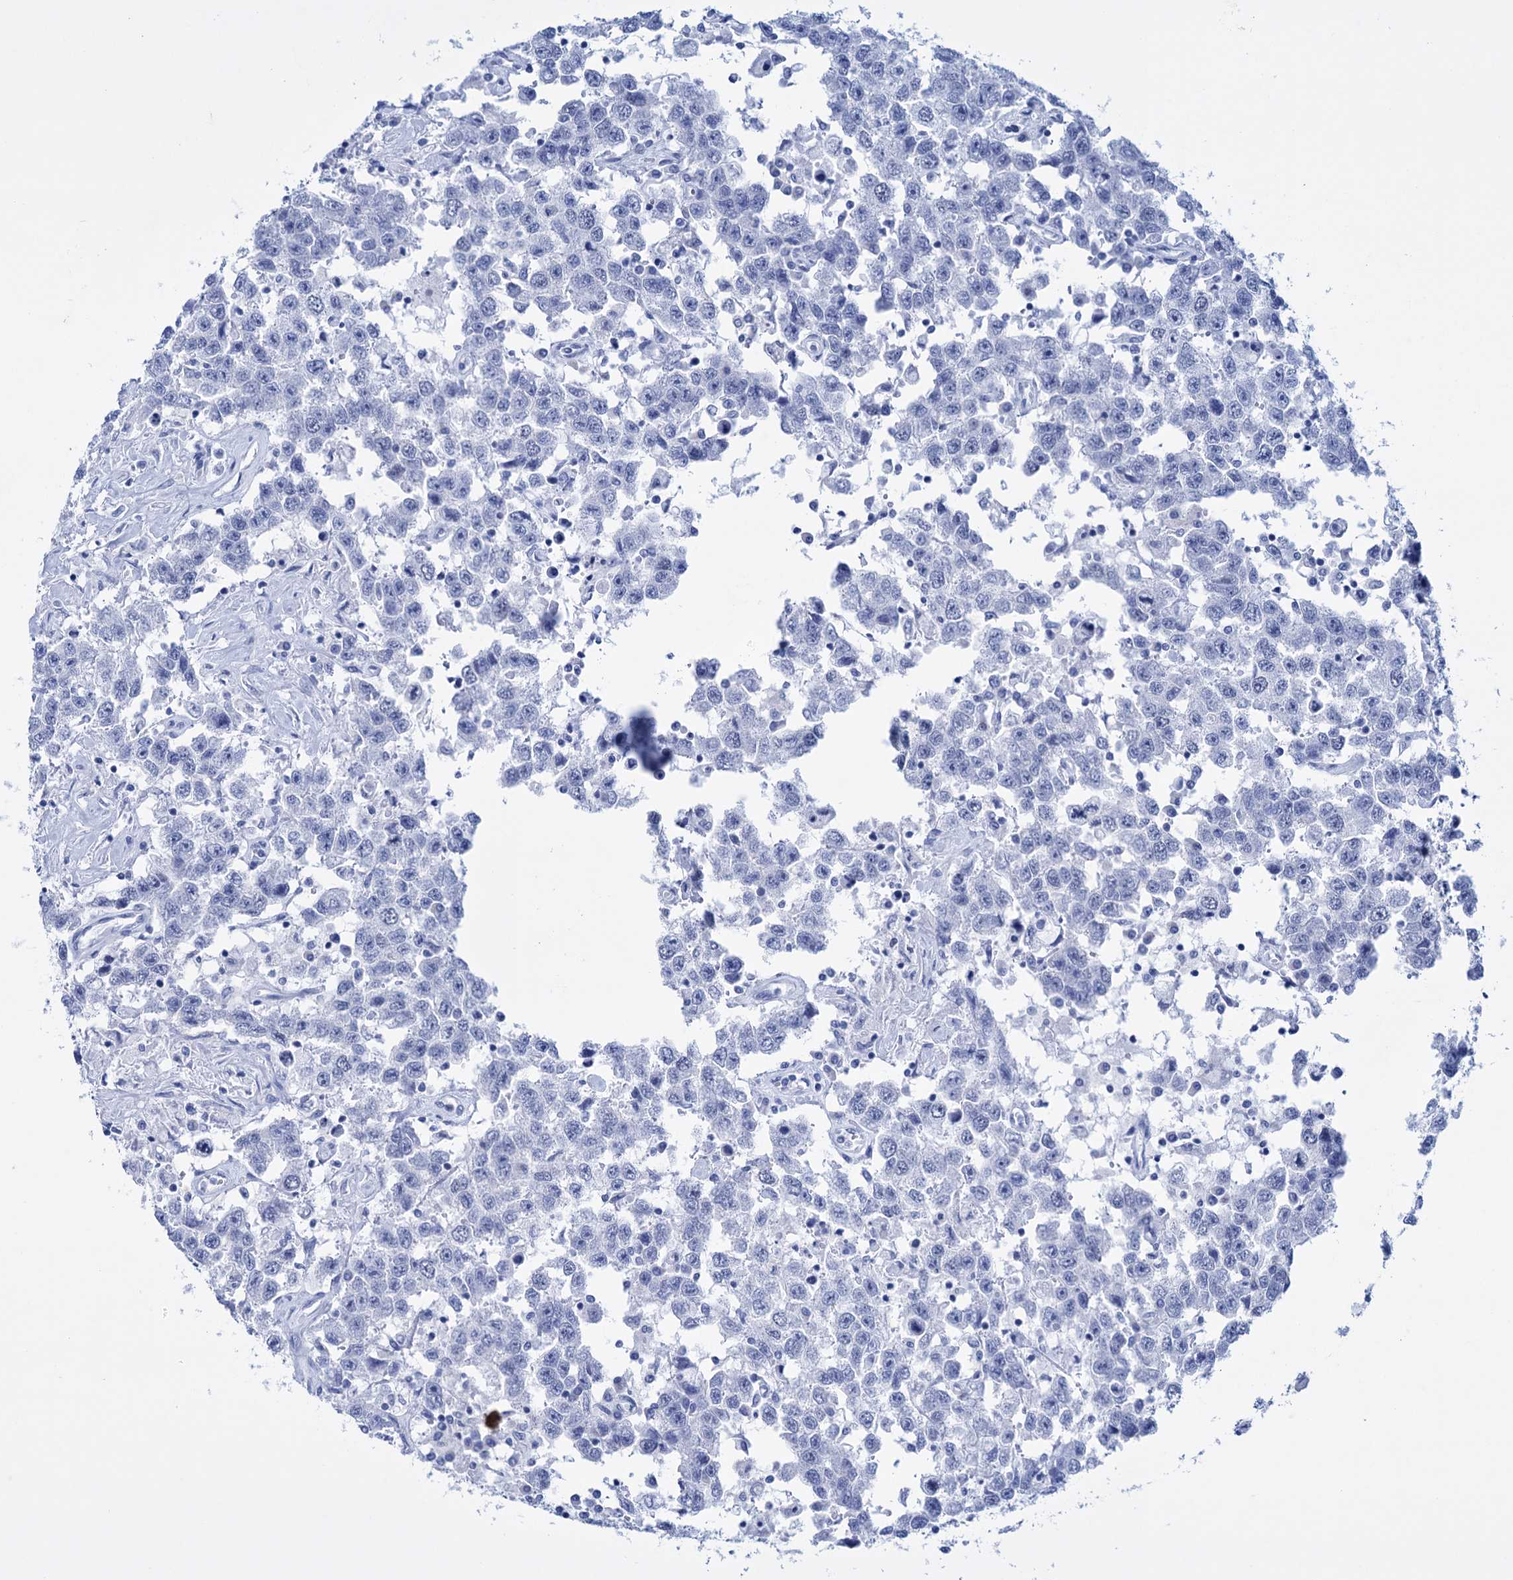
{"staining": {"intensity": "negative", "quantity": "none", "location": "none"}, "tissue": "testis cancer", "cell_type": "Tumor cells", "image_type": "cancer", "snomed": [{"axis": "morphology", "description": "Seminoma, NOS"}, {"axis": "topography", "description": "Testis"}], "caption": "The photomicrograph reveals no significant expression in tumor cells of testis seminoma.", "gene": "FBXW12", "patient": {"sex": "male", "age": 41}}